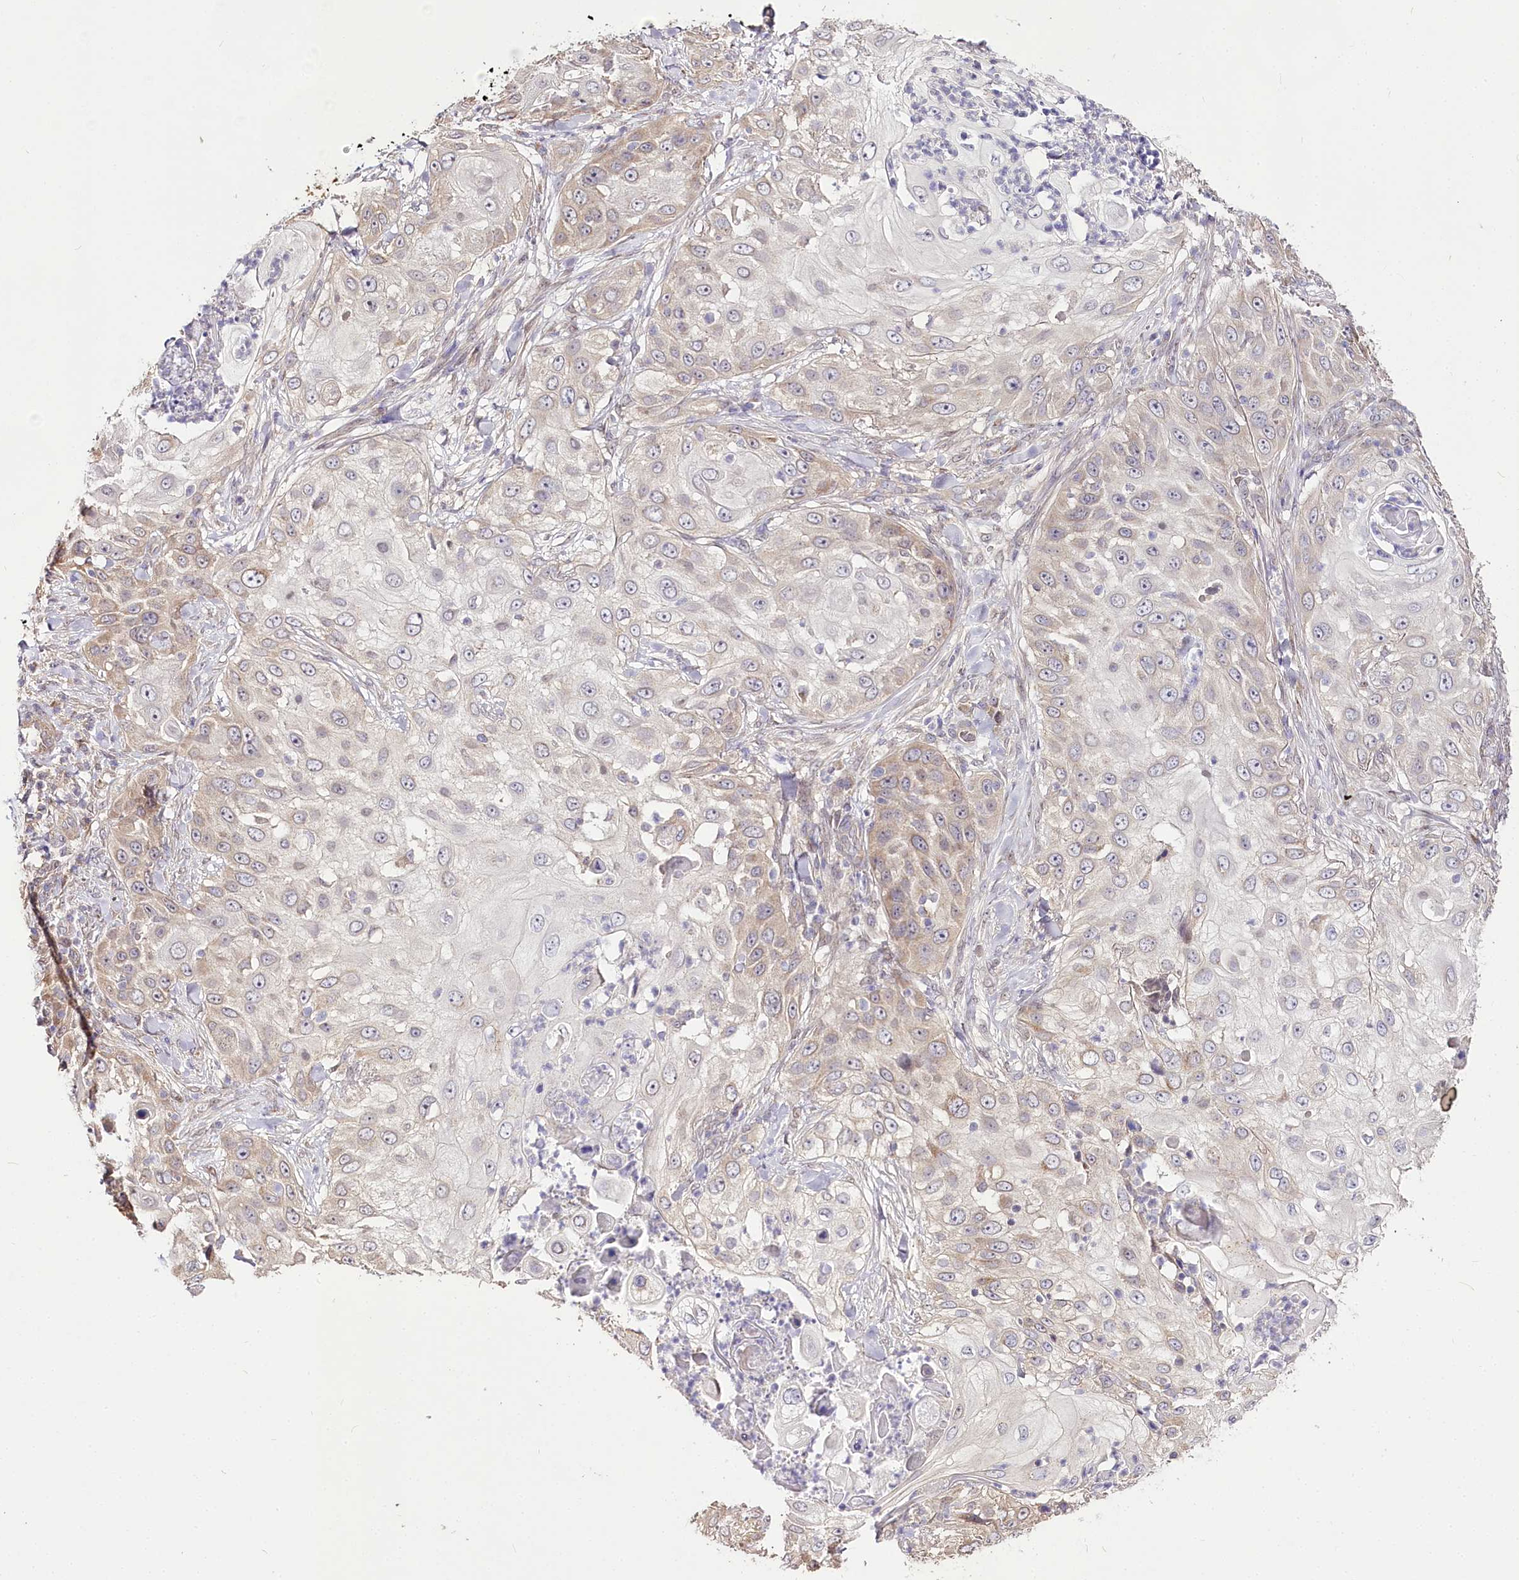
{"staining": {"intensity": "weak", "quantity": "<25%", "location": "cytoplasmic/membranous"}, "tissue": "skin cancer", "cell_type": "Tumor cells", "image_type": "cancer", "snomed": [{"axis": "morphology", "description": "Squamous cell carcinoma, NOS"}, {"axis": "topography", "description": "Skin"}], "caption": "Human skin cancer (squamous cell carcinoma) stained for a protein using immunohistochemistry (IHC) reveals no positivity in tumor cells.", "gene": "ZNF226", "patient": {"sex": "female", "age": 44}}